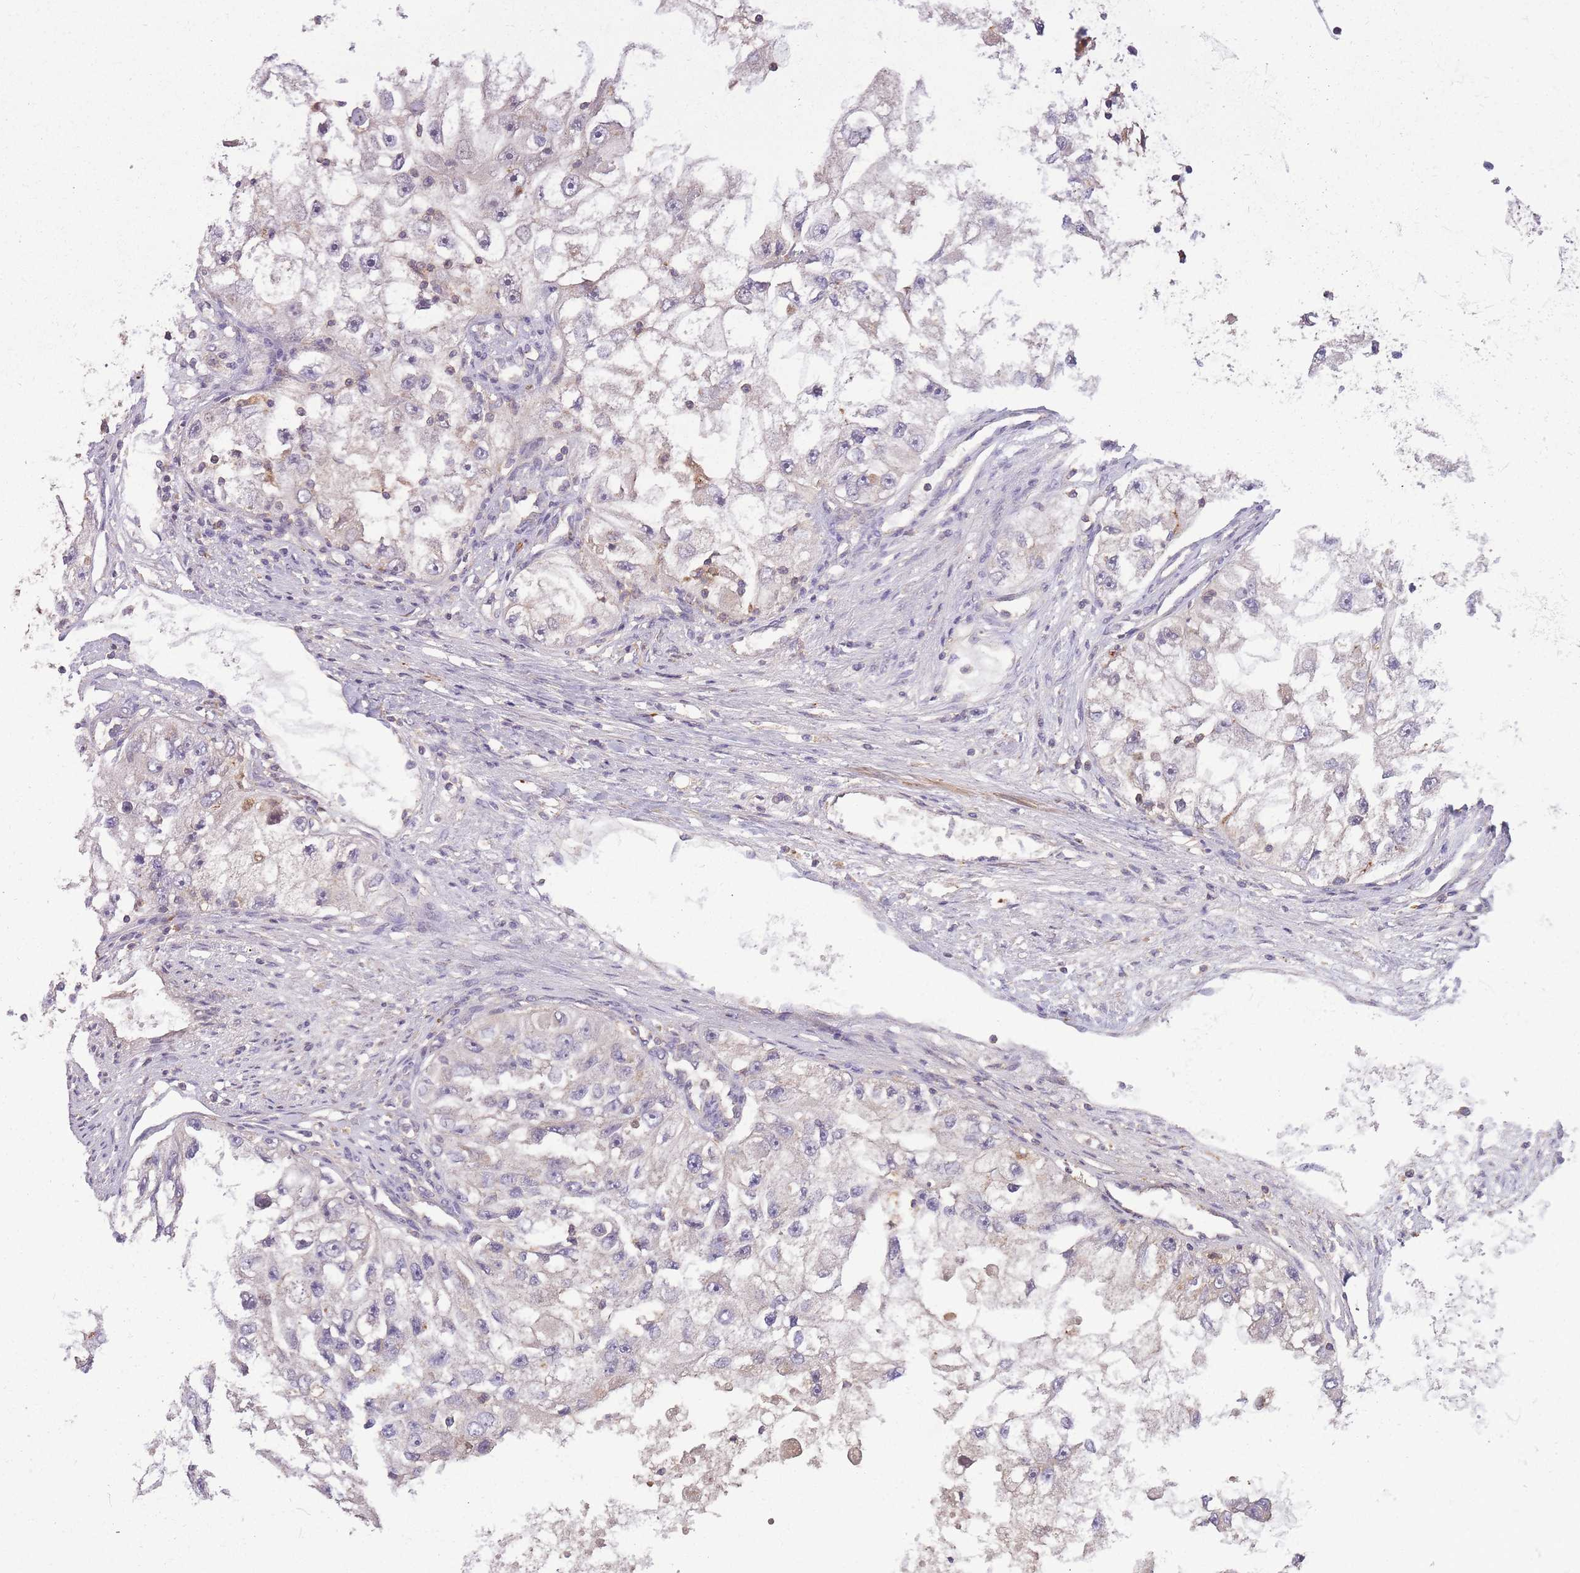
{"staining": {"intensity": "negative", "quantity": "none", "location": "none"}, "tissue": "renal cancer", "cell_type": "Tumor cells", "image_type": "cancer", "snomed": [{"axis": "morphology", "description": "Adenocarcinoma, NOS"}, {"axis": "topography", "description": "Kidney"}], "caption": "IHC image of neoplastic tissue: adenocarcinoma (renal) stained with DAB (3,3'-diaminobenzidine) demonstrates no significant protein positivity in tumor cells. The staining was performed using DAB (3,3'-diaminobenzidine) to visualize the protein expression in brown, while the nuclei were stained in blue with hematoxylin (Magnification: 20x).", "gene": "POLR3F", "patient": {"sex": "male", "age": 63}}